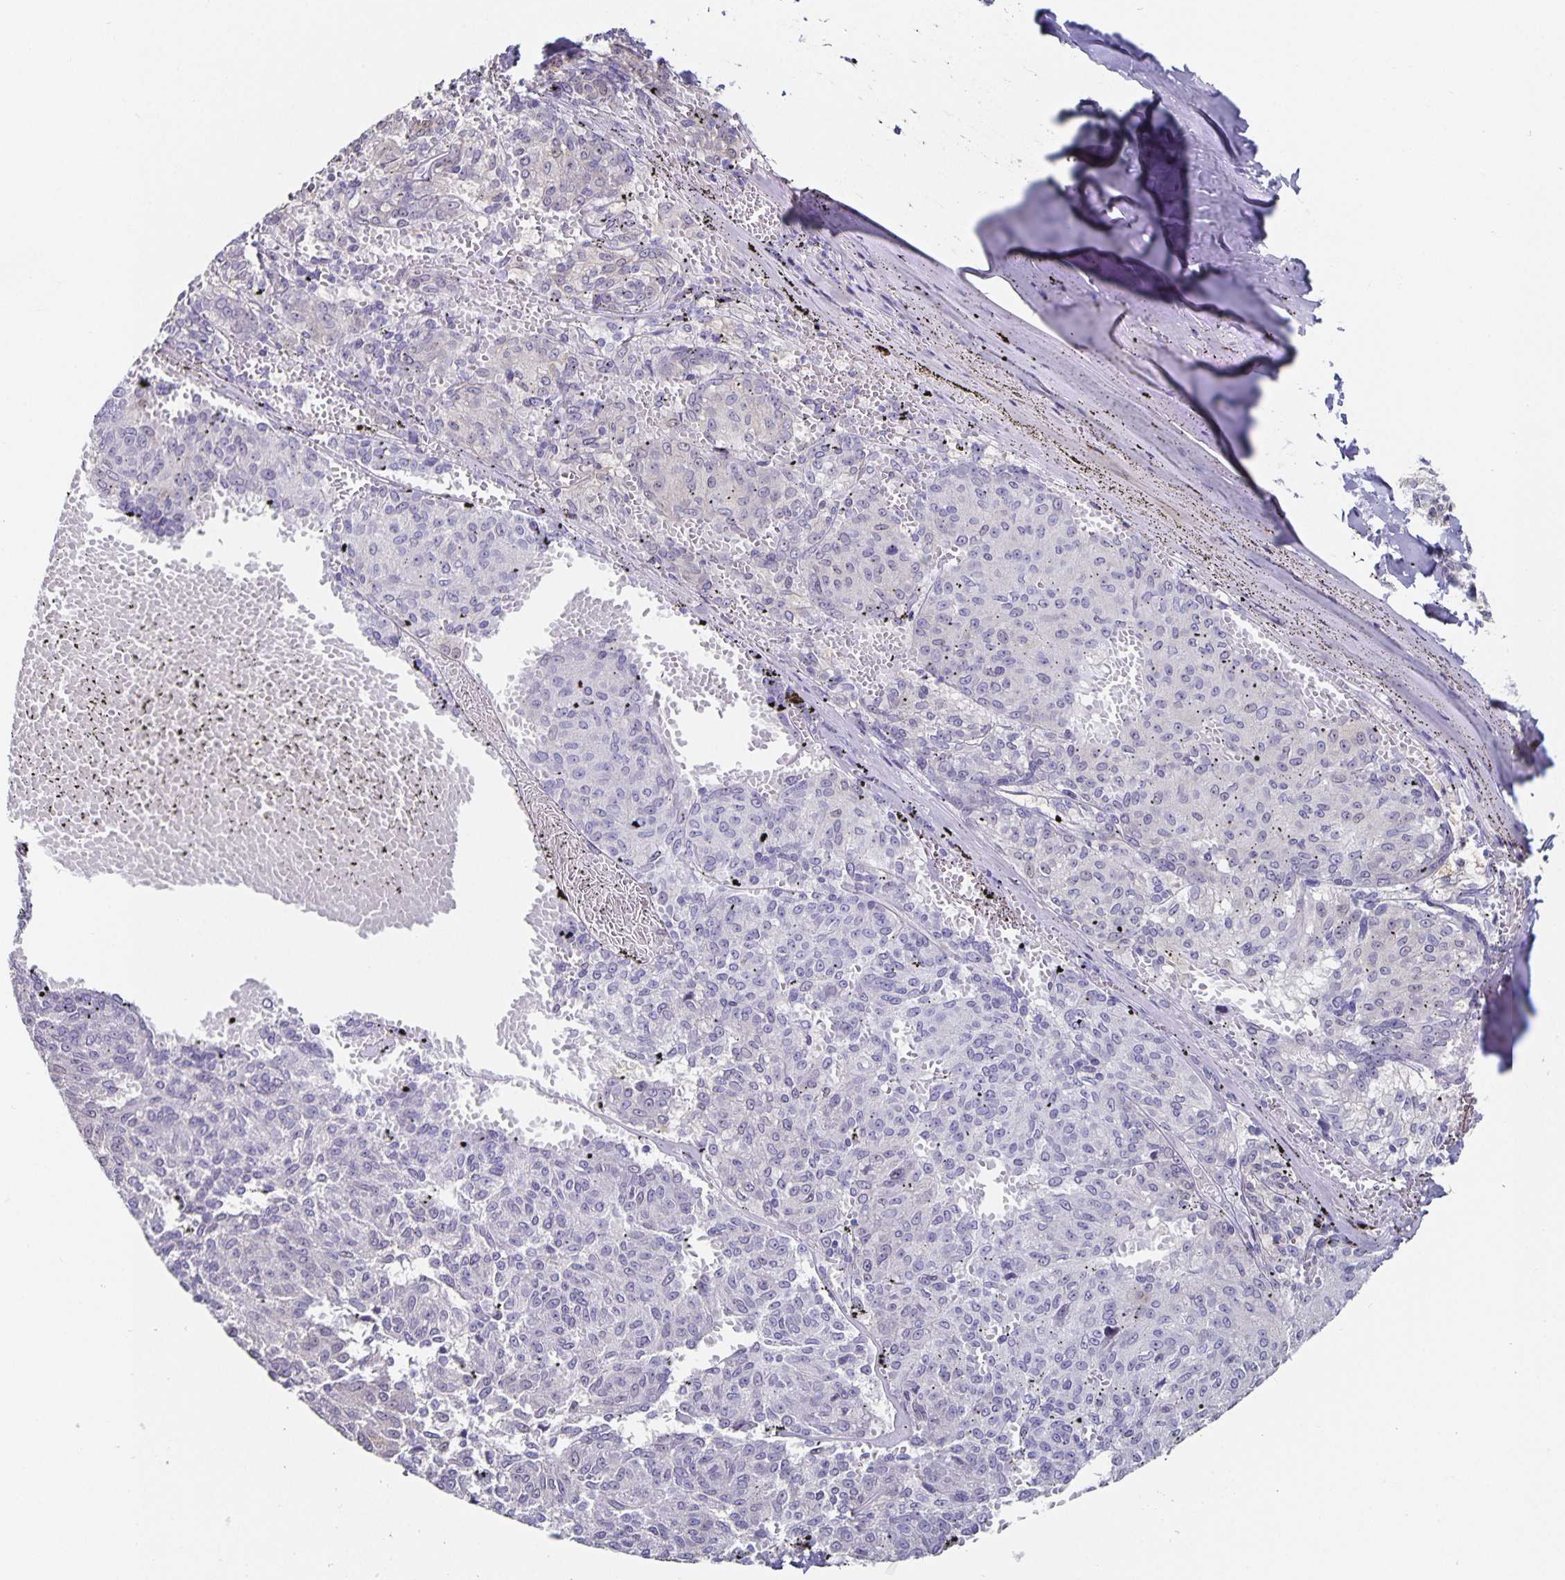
{"staining": {"intensity": "negative", "quantity": "none", "location": "none"}, "tissue": "melanoma", "cell_type": "Tumor cells", "image_type": "cancer", "snomed": [{"axis": "morphology", "description": "Malignant melanoma, NOS"}, {"axis": "topography", "description": "Skin"}], "caption": "Human malignant melanoma stained for a protein using immunohistochemistry demonstrates no expression in tumor cells.", "gene": "CHGA", "patient": {"sex": "female", "age": 72}}